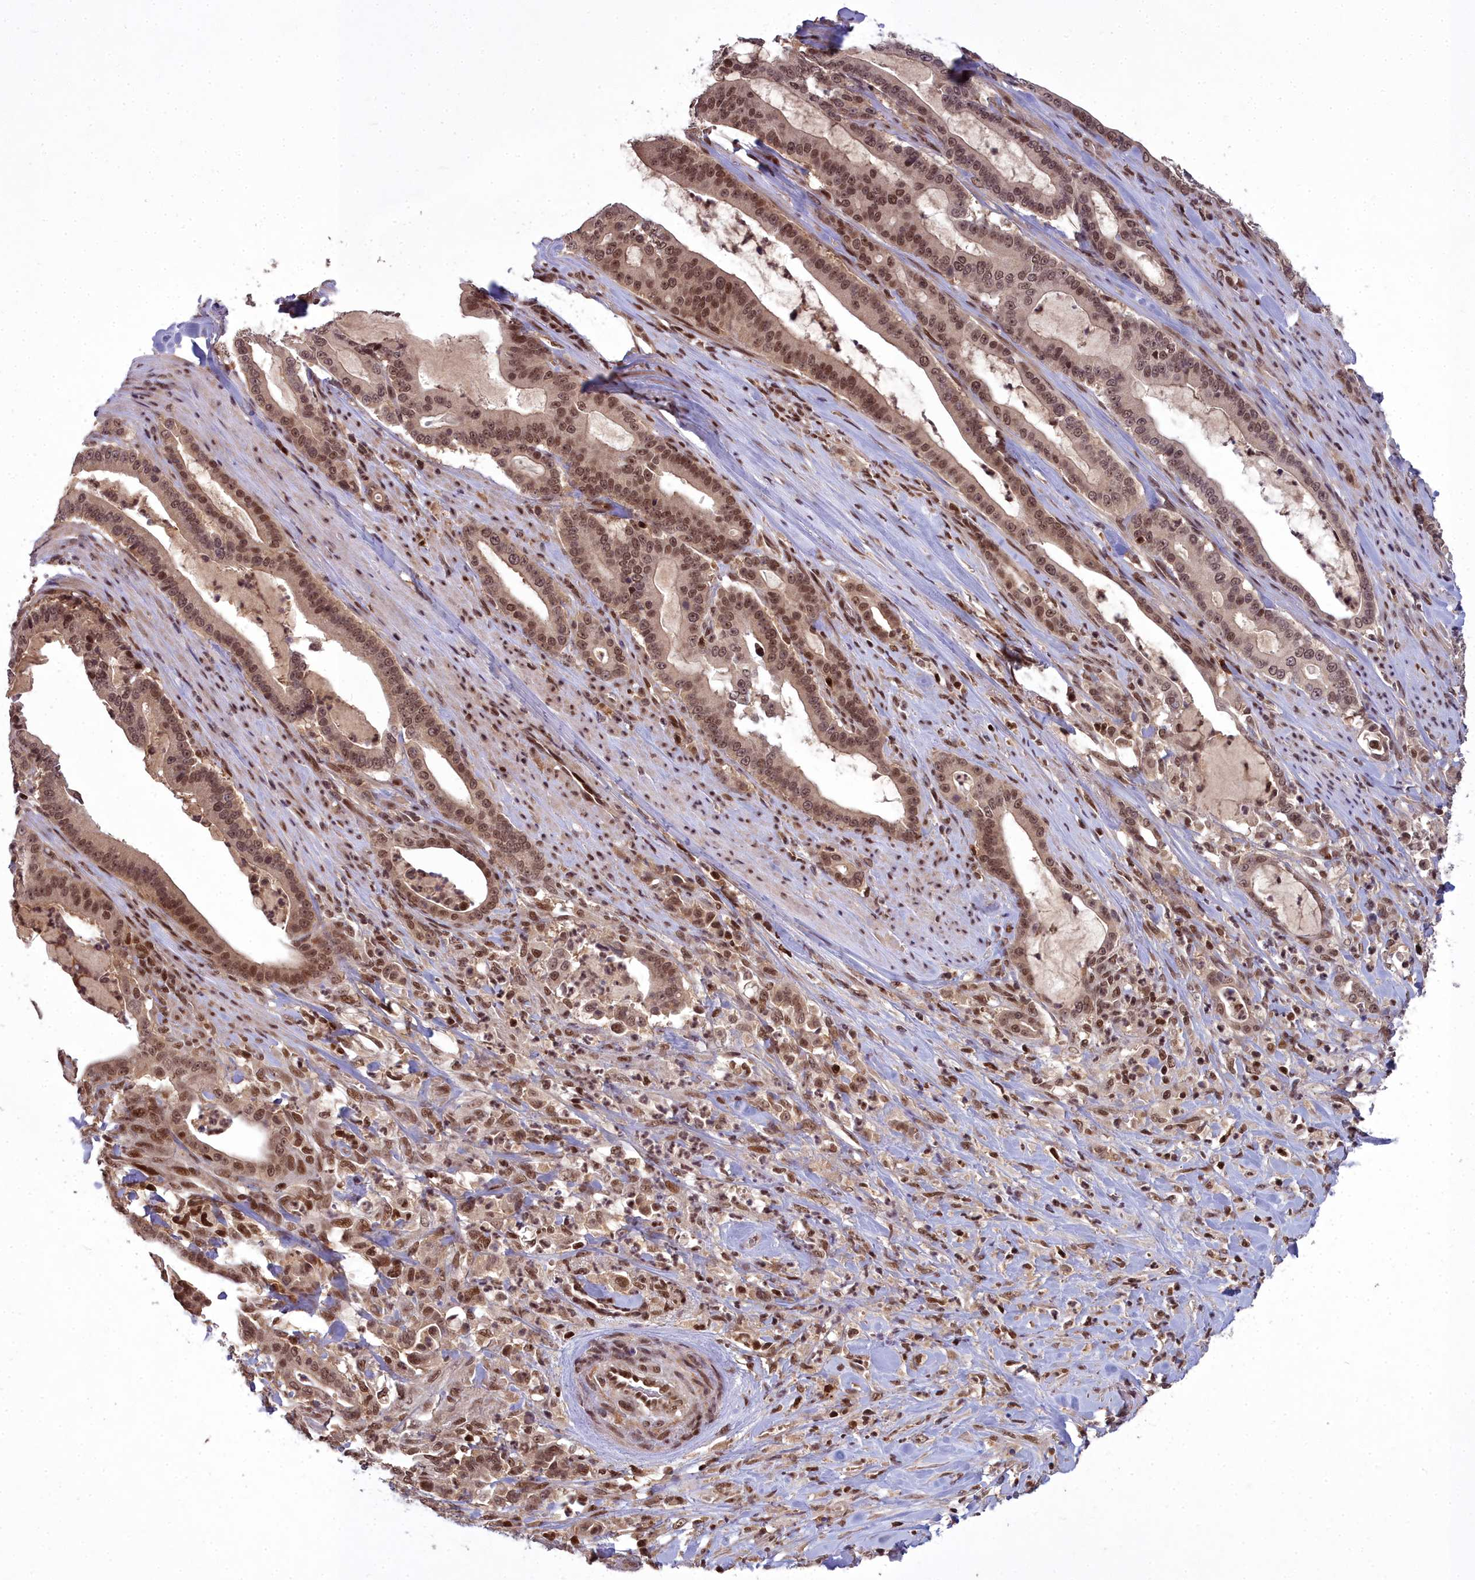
{"staining": {"intensity": "moderate", "quantity": ">75%", "location": "nuclear"}, "tissue": "pancreatic cancer", "cell_type": "Tumor cells", "image_type": "cancer", "snomed": [{"axis": "morphology", "description": "Adenocarcinoma, NOS"}, {"axis": "topography", "description": "Pancreas"}], "caption": "A medium amount of moderate nuclear expression is identified in approximately >75% of tumor cells in pancreatic adenocarcinoma tissue. (Stains: DAB in brown, nuclei in blue, Microscopy: brightfield microscopy at high magnification).", "gene": "GMEB1", "patient": {"sex": "male", "age": 63}}